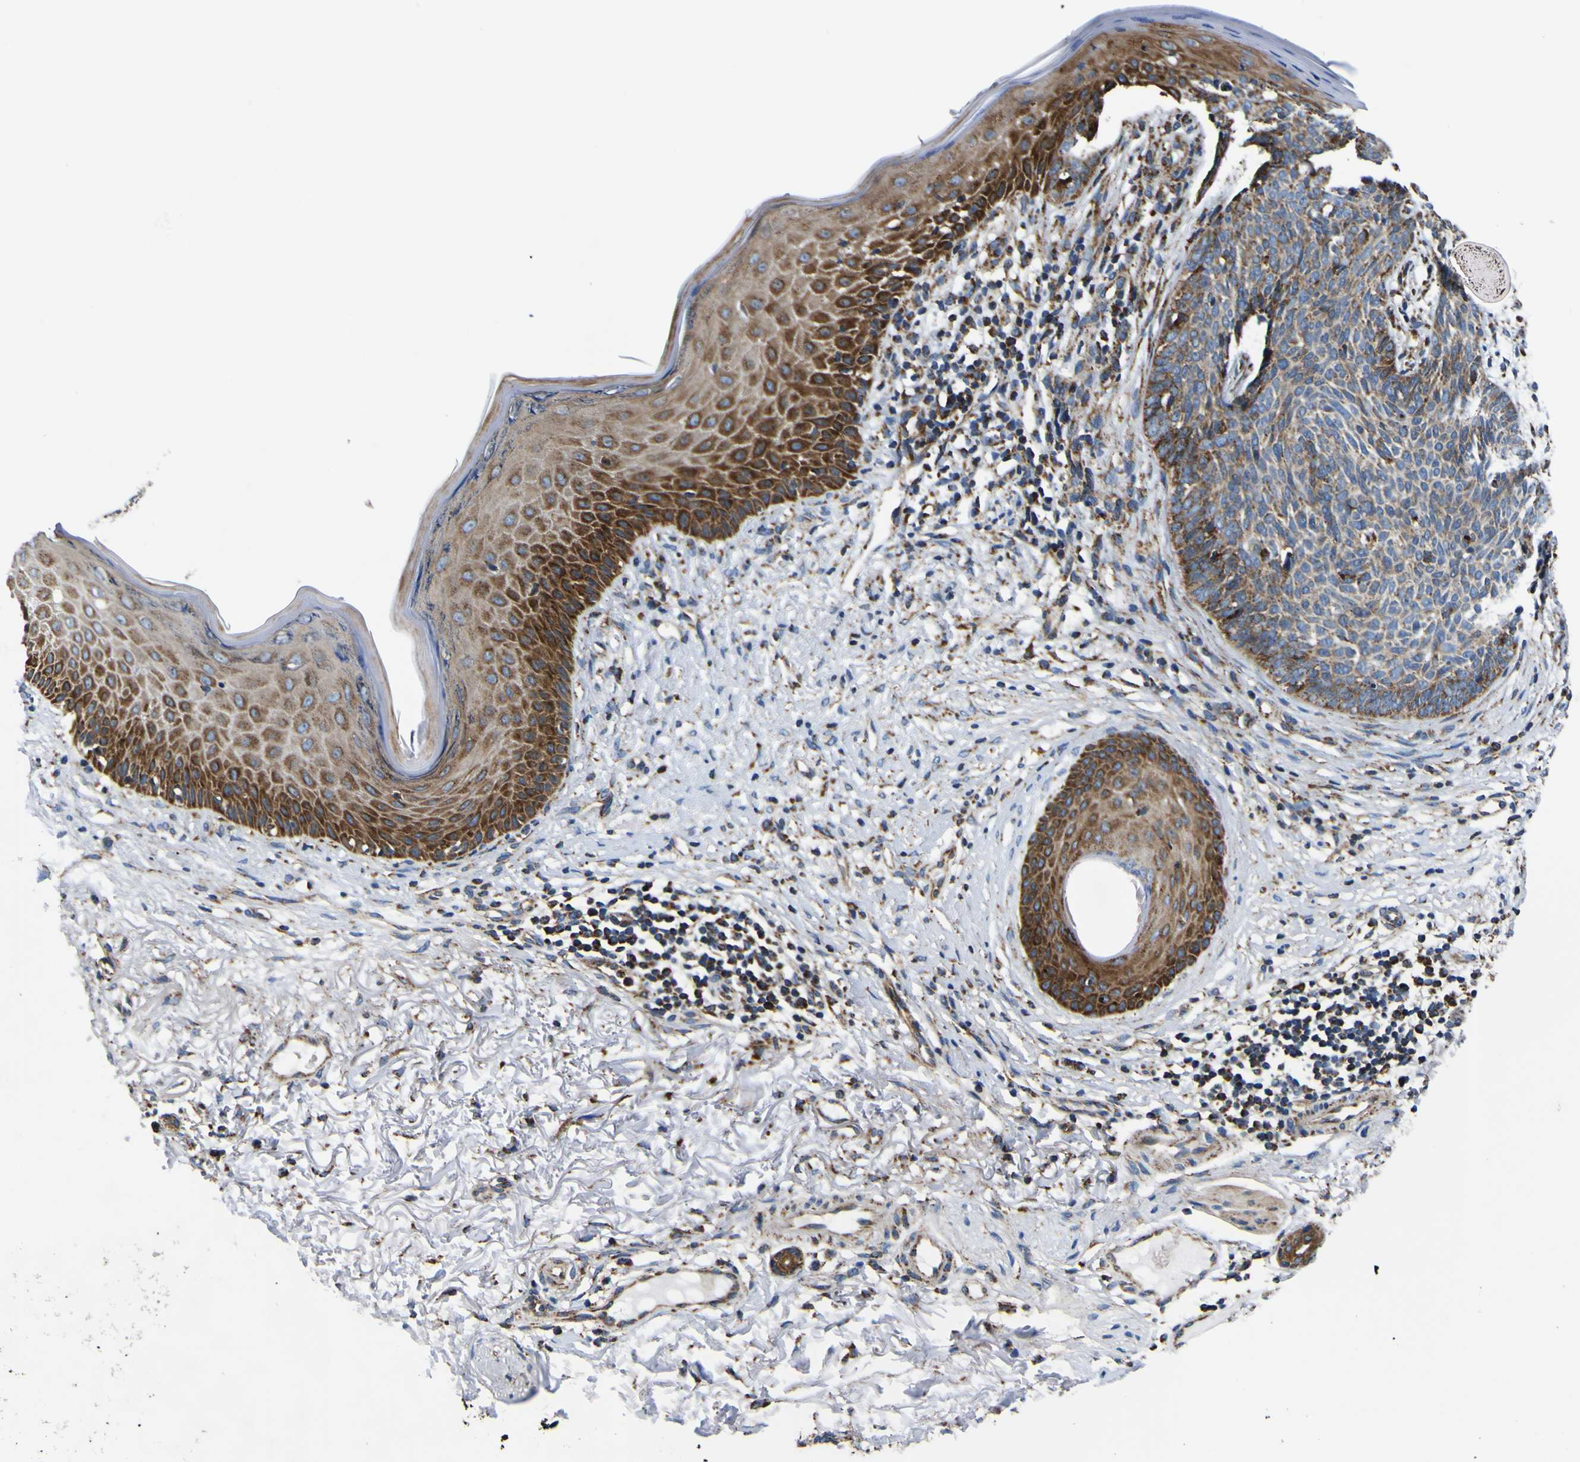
{"staining": {"intensity": "moderate", "quantity": ">75%", "location": "cytoplasmic/membranous"}, "tissue": "skin cancer", "cell_type": "Tumor cells", "image_type": "cancer", "snomed": [{"axis": "morphology", "description": "Basal cell carcinoma"}, {"axis": "topography", "description": "Skin"}], "caption": "Immunohistochemistry photomicrograph of neoplastic tissue: human basal cell carcinoma (skin) stained using IHC exhibits medium levels of moderate protein expression localized specifically in the cytoplasmic/membranous of tumor cells, appearing as a cytoplasmic/membranous brown color.", "gene": "PTRH2", "patient": {"sex": "female", "age": 70}}